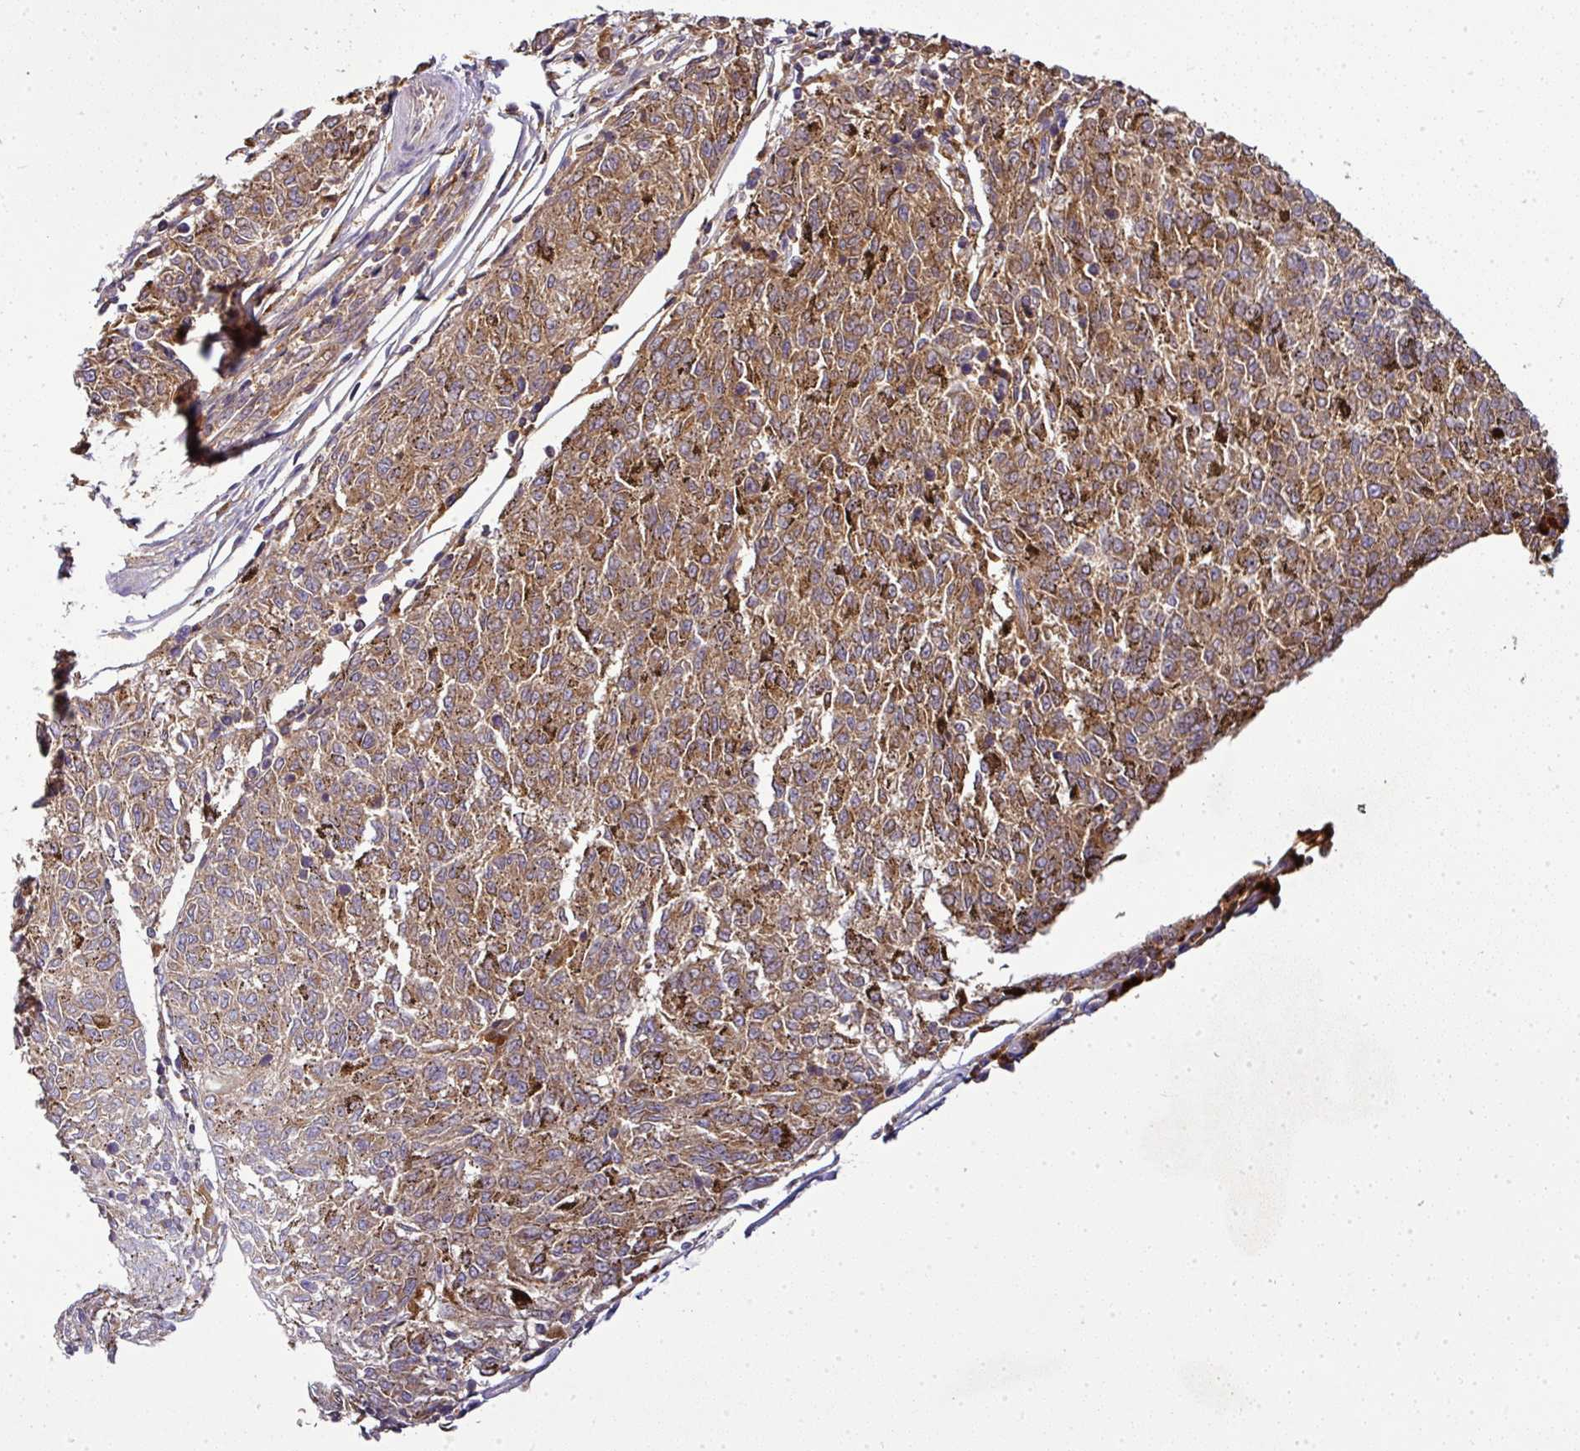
{"staining": {"intensity": "moderate", "quantity": ">75%", "location": "cytoplasmic/membranous"}, "tissue": "melanoma", "cell_type": "Tumor cells", "image_type": "cancer", "snomed": [{"axis": "morphology", "description": "Malignant melanoma, NOS"}, {"axis": "topography", "description": "Skin"}], "caption": "Human melanoma stained for a protein (brown) displays moderate cytoplasmic/membranous positive staining in approximately >75% of tumor cells.", "gene": "CAB39L", "patient": {"sex": "female", "age": 72}}